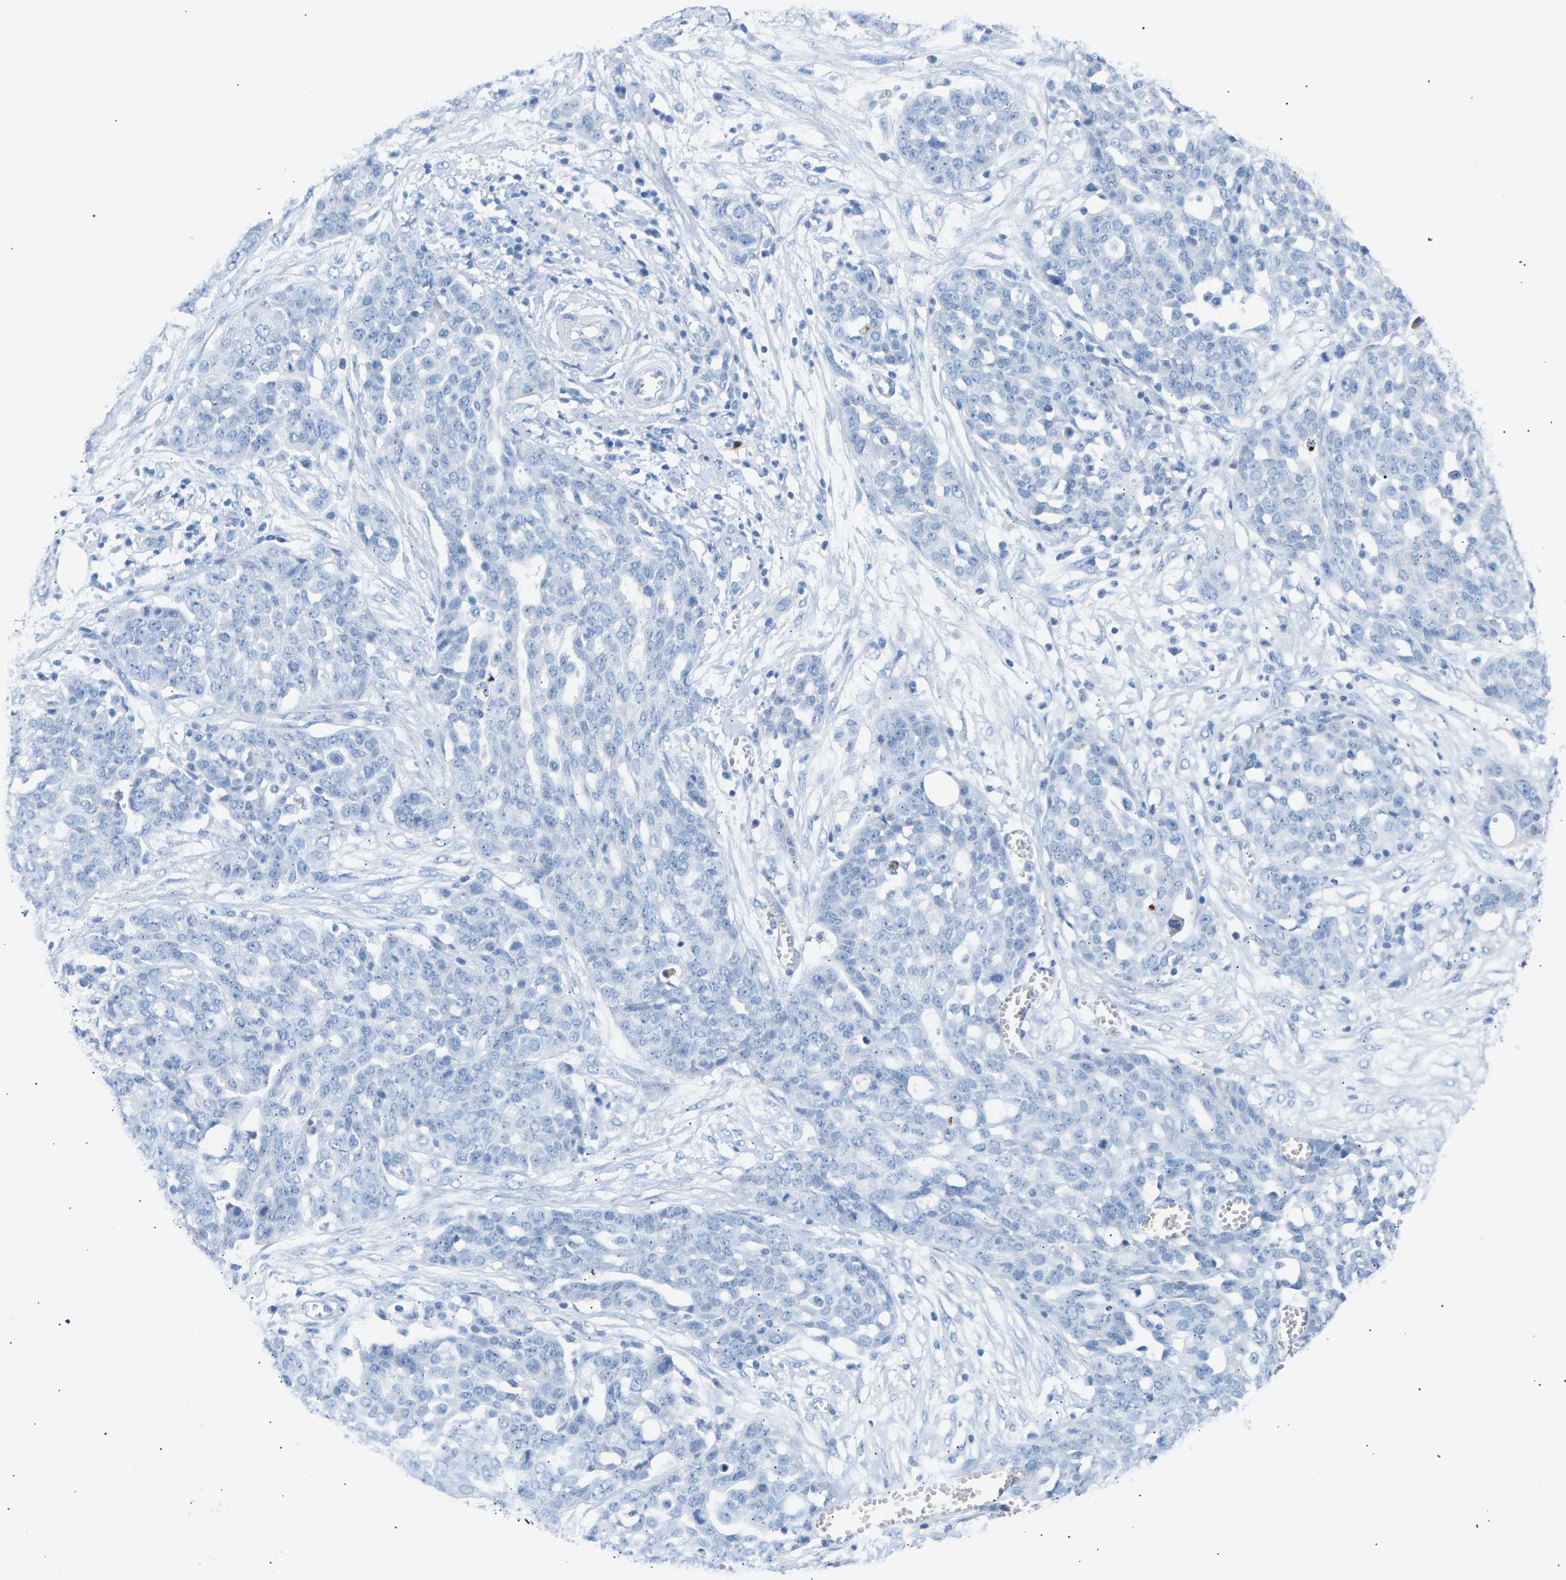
{"staining": {"intensity": "negative", "quantity": "none", "location": "none"}, "tissue": "ovarian cancer", "cell_type": "Tumor cells", "image_type": "cancer", "snomed": [{"axis": "morphology", "description": "Cystadenocarcinoma, serous, NOS"}, {"axis": "topography", "description": "Soft tissue"}, {"axis": "topography", "description": "Ovary"}], "caption": "Immunohistochemical staining of human serous cystadenocarcinoma (ovarian) displays no significant staining in tumor cells.", "gene": "PEX1", "patient": {"sex": "female", "age": 57}}